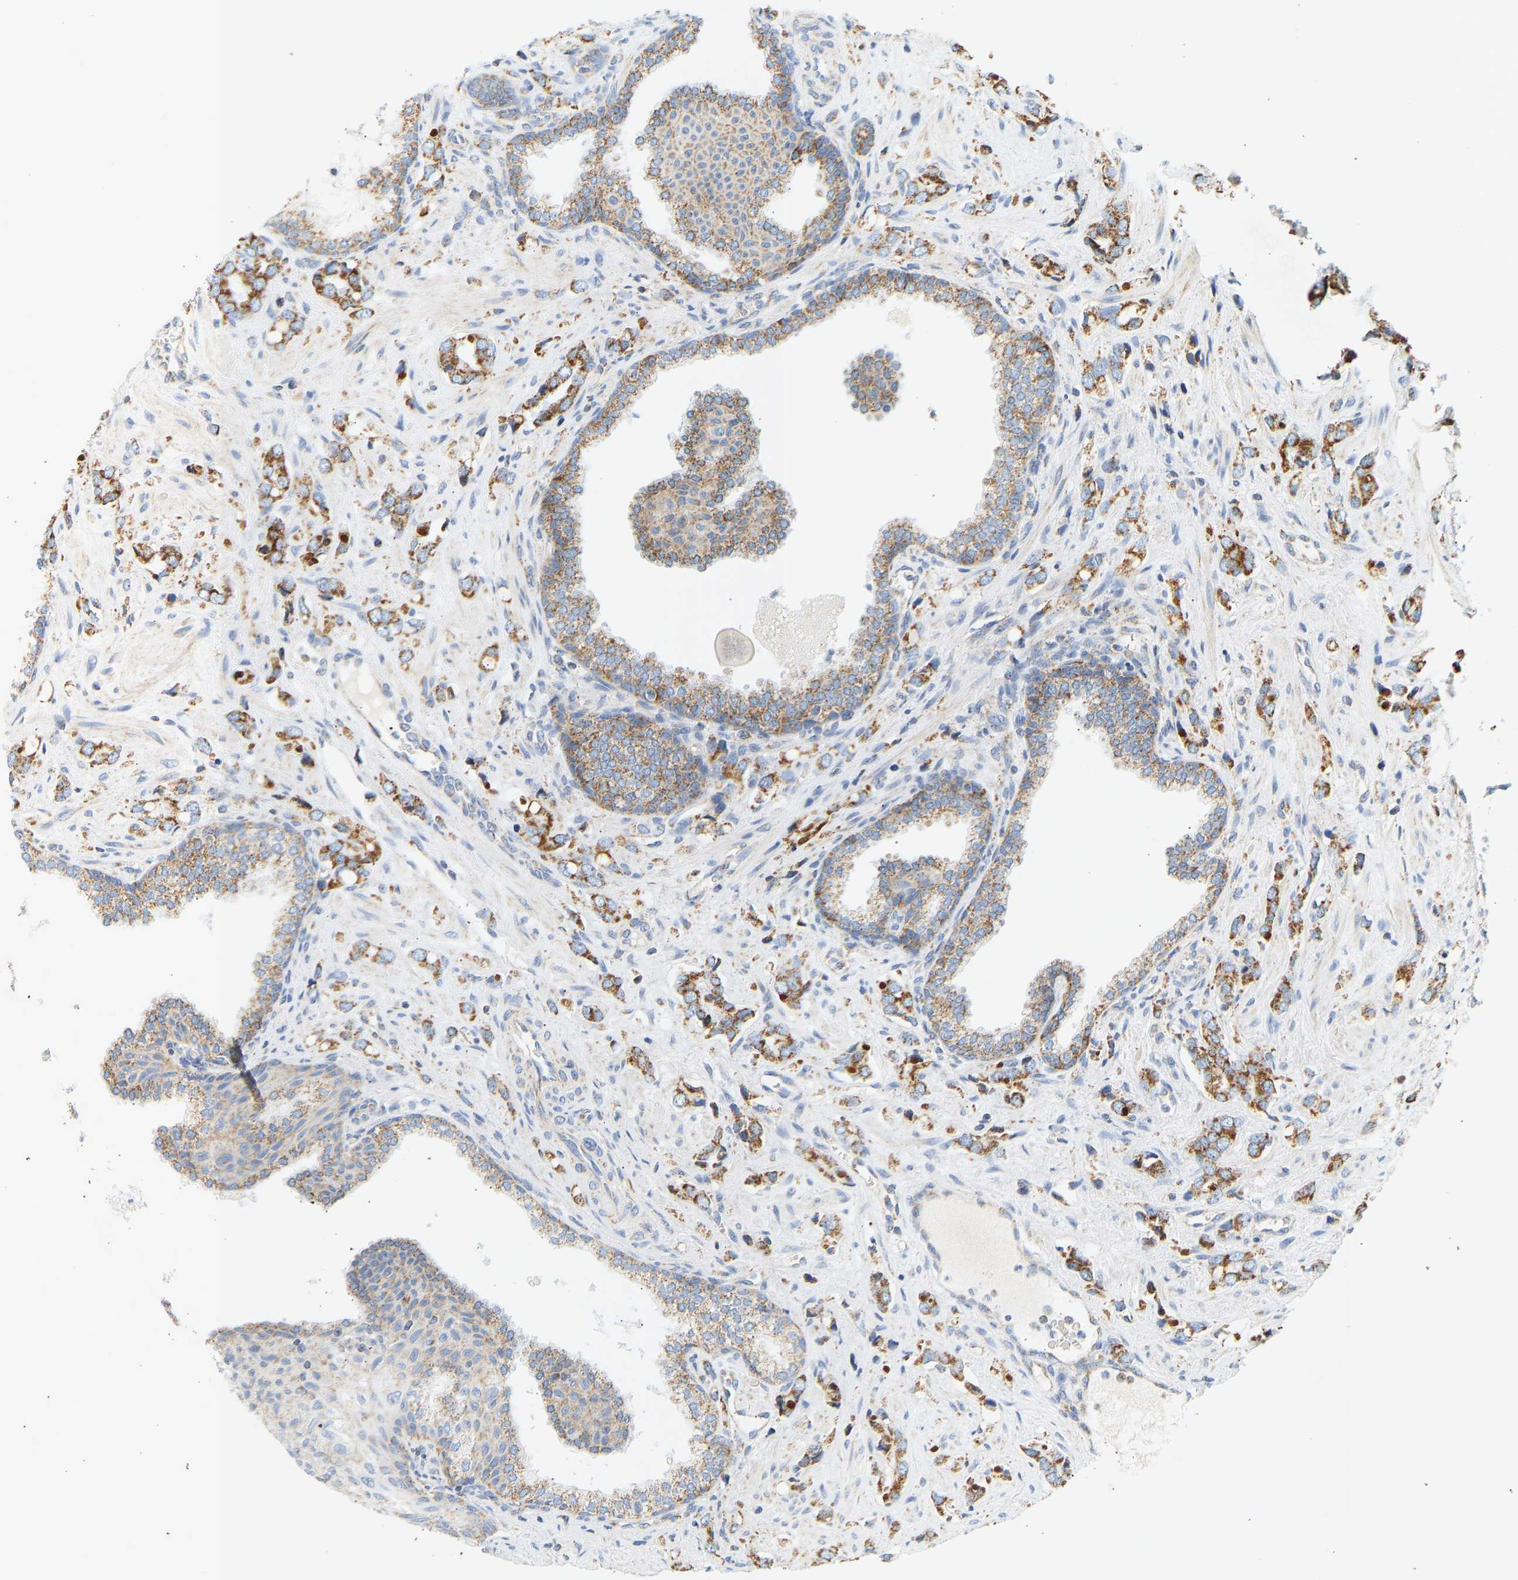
{"staining": {"intensity": "moderate", "quantity": ">75%", "location": "cytoplasmic/membranous"}, "tissue": "prostate cancer", "cell_type": "Tumor cells", "image_type": "cancer", "snomed": [{"axis": "morphology", "description": "Adenocarcinoma, High grade"}, {"axis": "topography", "description": "Prostate"}], "caption": "IHC histopathology image of human prostate cancer (high-grade adenocarcinoma) stained for a protein (brown), which shows medium levels of moderate cytoplasmic/membranous expression in about >75% of tumor cells.", "gene": "GRPEL2", "patient": {"sex": "male", "age": 52}}